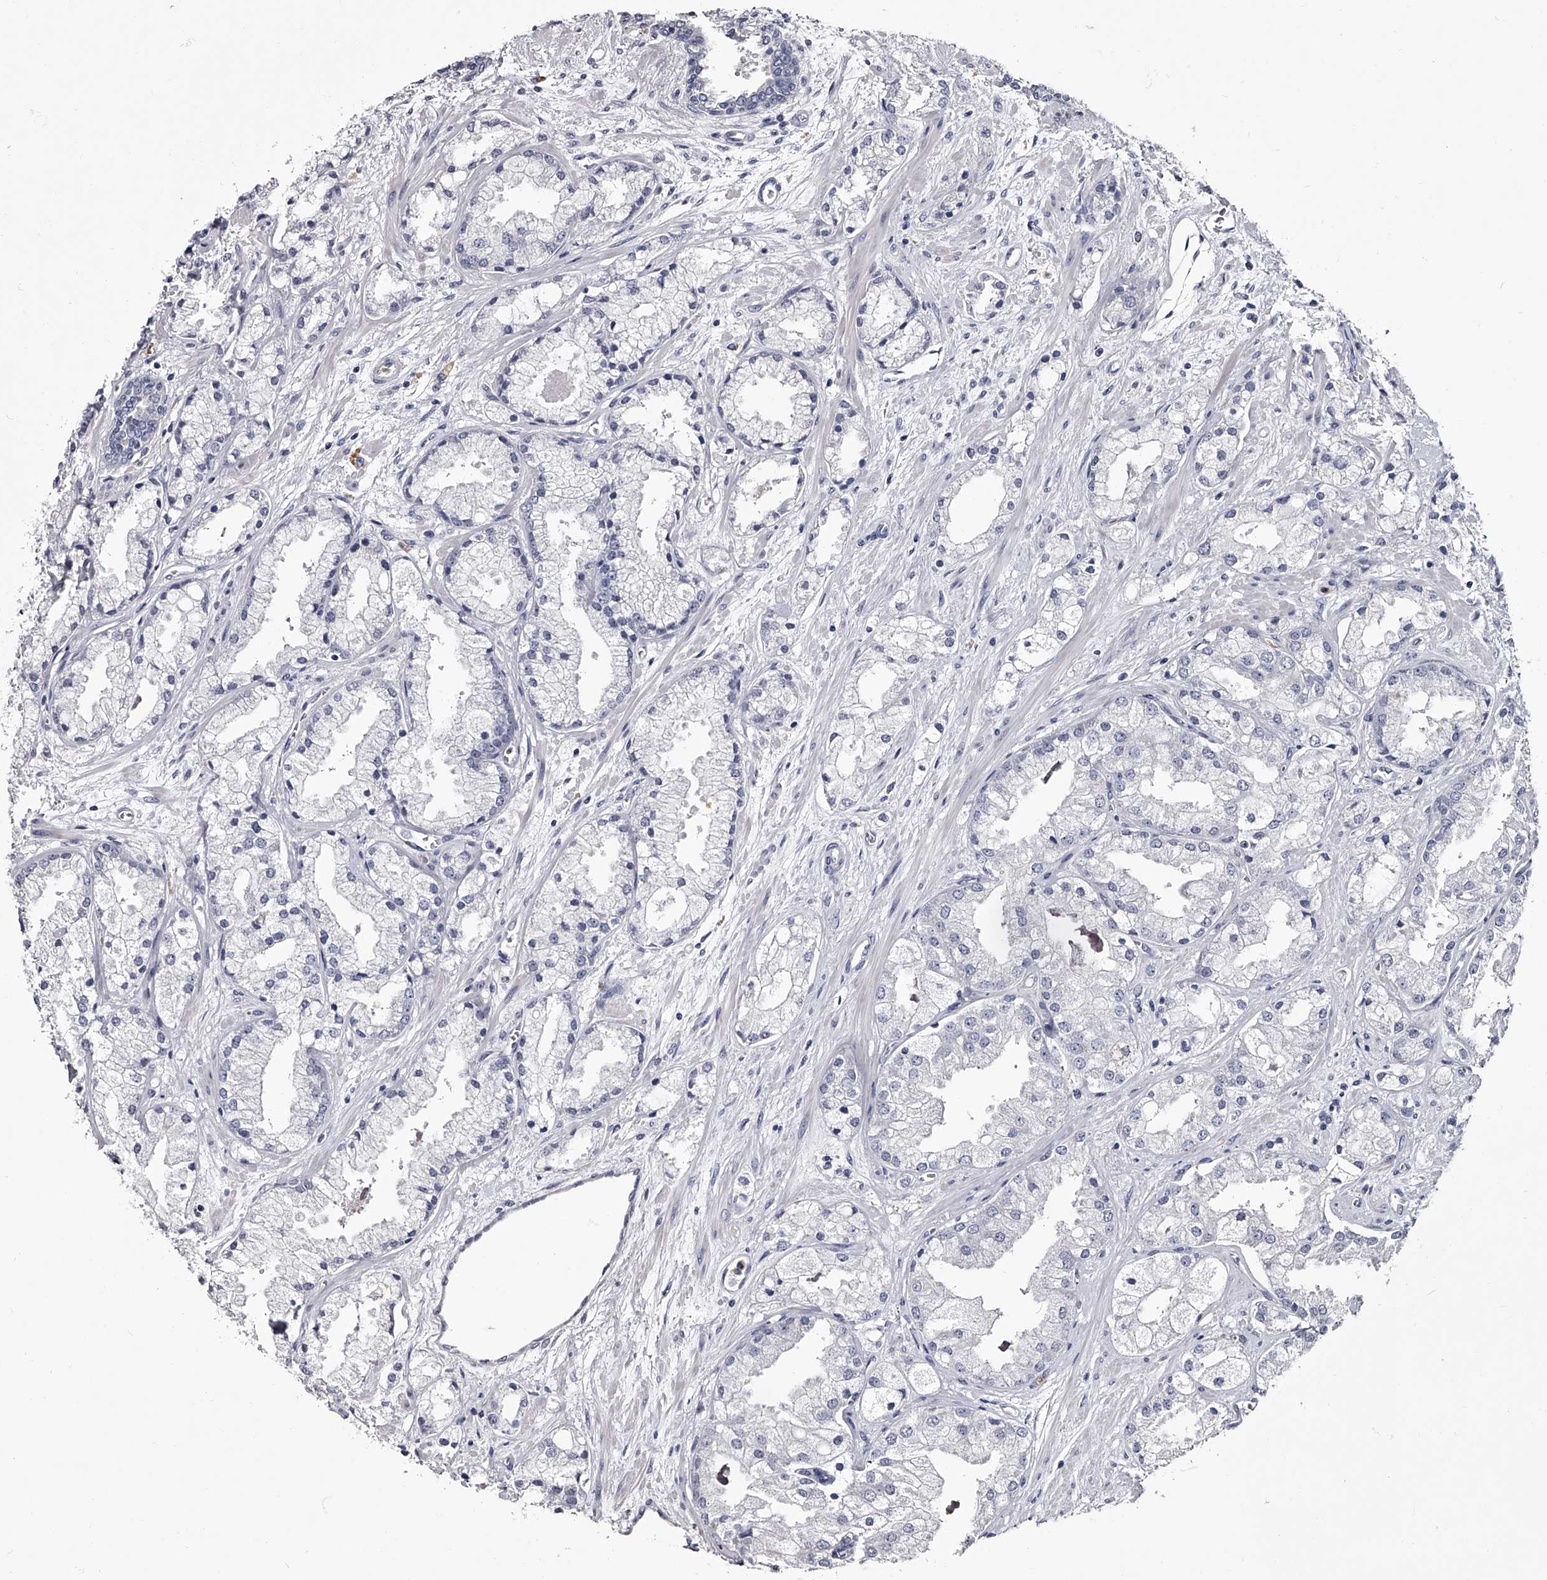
{"staining": {"intensity": "negative", "quantity": "none", "location": "none"}, "tissue": "prostate cancer", "cell_type": "Tumor cells", "image_type": "cancer", "snomed": [{"axis": "morphology", "description": "Adenocarcinoma, High grade"}, {"axis": "topography", "description": "Prostate"}], "caption": "An immunohistochemistry (IHC) image of adenocarcinoma (high-grade) (prostate) is shown. There is no staining in tumor cells of adenocarcinoma (high-grade) (prostate).", "gene": "GAPVD1", "patient": {"sex": "male", "age": 50}}